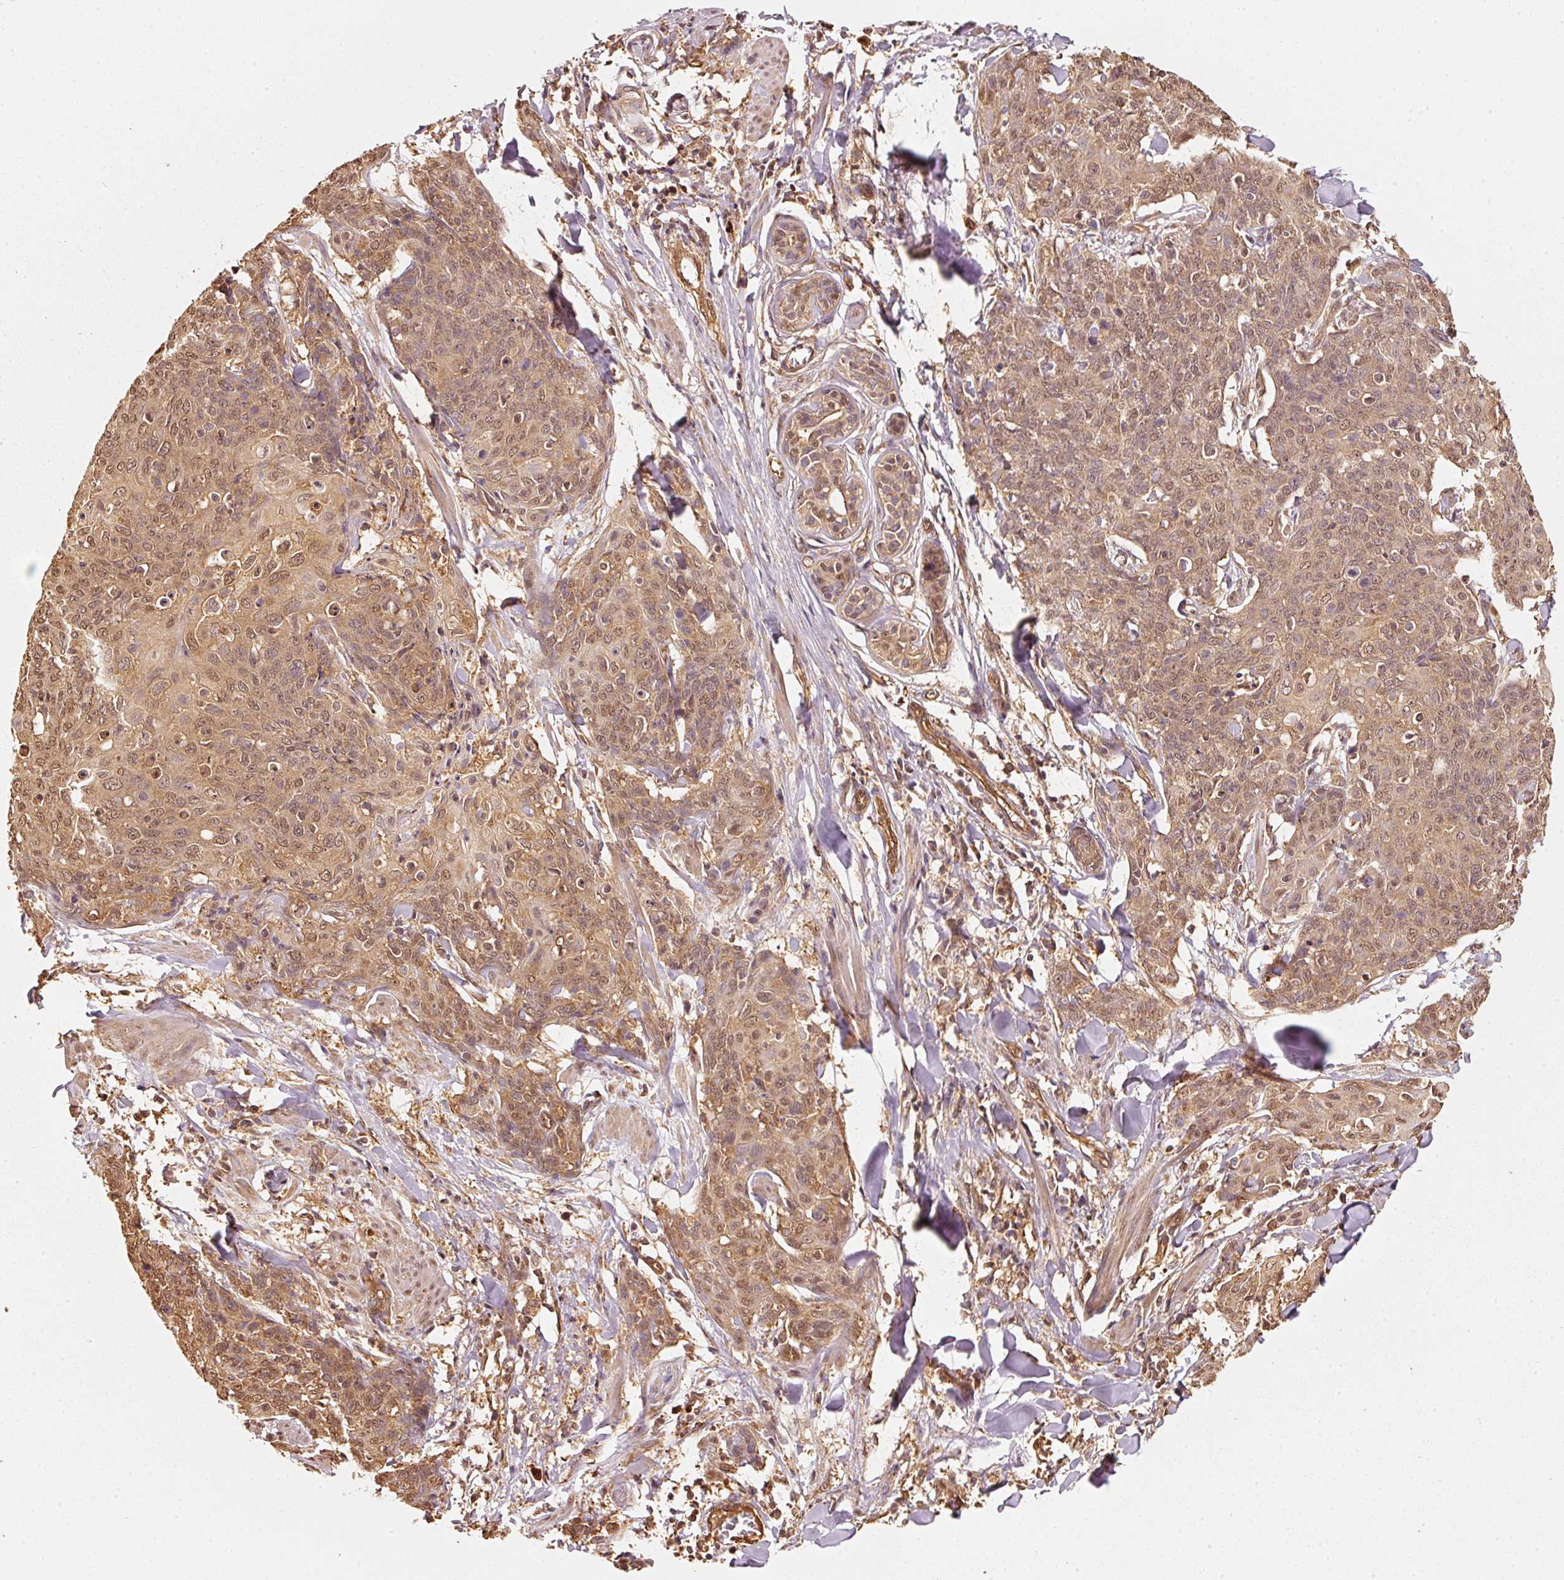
{"staining": {"intensity": "moderate", "quantity": ">75%", "location": "cytoplasmic/membranous,nuclear"}, "tissue": "skin cancer", "cell_type": "Tumor cells", "image_type": "cancer", "snomed": [{"axis": "morphology", "description": "Squamous cell carcinoma, NOS"}, {"axis": "topography", "description": "Skin"}, {"axis": "topography", "description": "Vulva"}], "caption": "Human skin cancer stained with a protein marker demonstrates moderate staining in tumor cells.", "gene": "STAU1", "patient": {"sex": "female", "age": 85}}